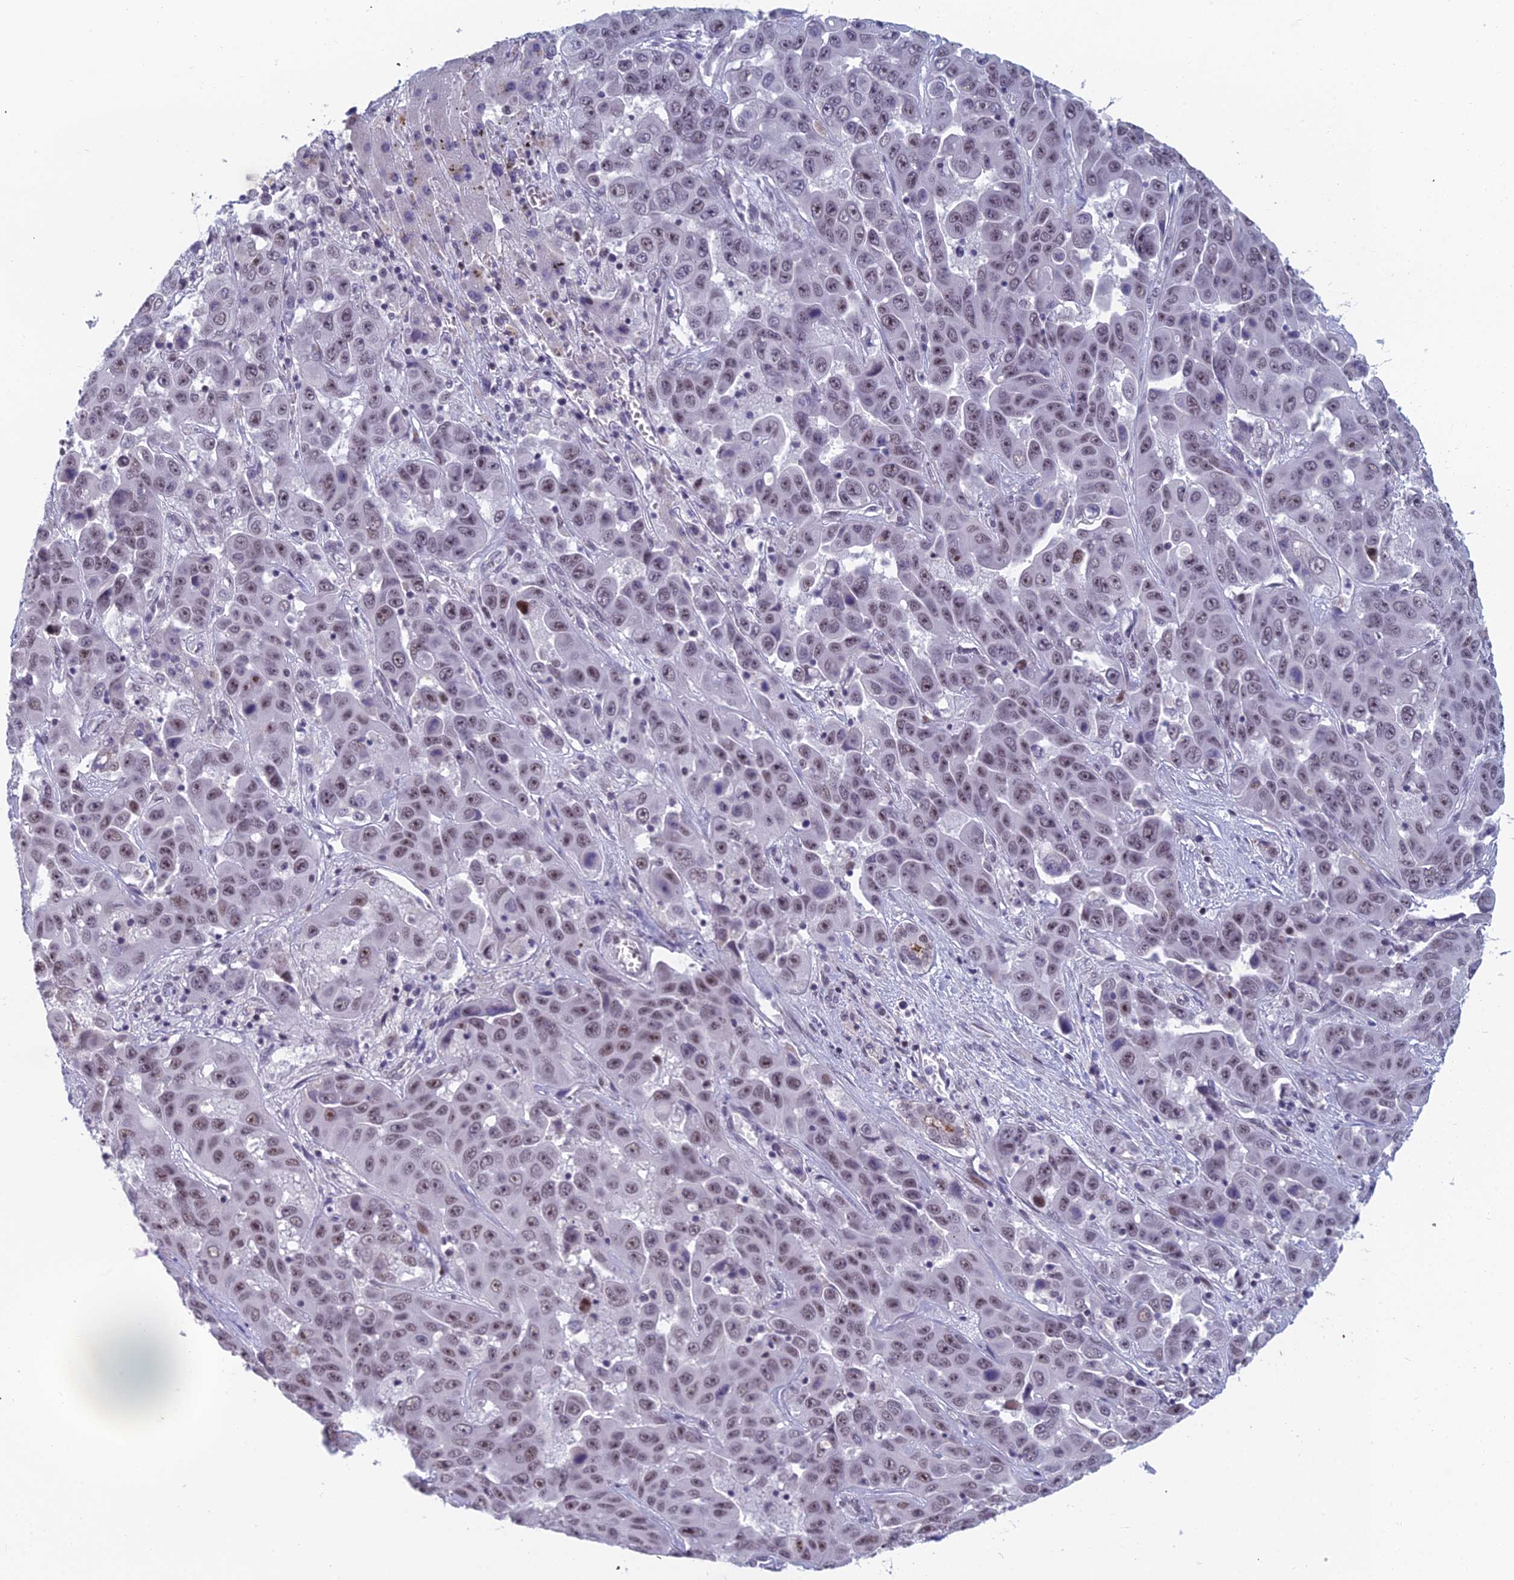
{"staining": {"intensity": "weak", "quantity": "25%-75%", "location": "nuclear"}, "tissue": "liver cancer", "cell_type": "Tumor cells", "image_type": "cancer", "snomed": [{"axis": "morphology", "description": "Cholangiocarcinoma"}, {"axis": "topography", "description": "Liver"}], "caption": "IHC of liver cholangiocarcinoma reveals low levels of weak nuclear positivity in about 25%-75% of tumor cells.", "gene": "RGS17", "patient": {"sex": "female", "age": 52}}